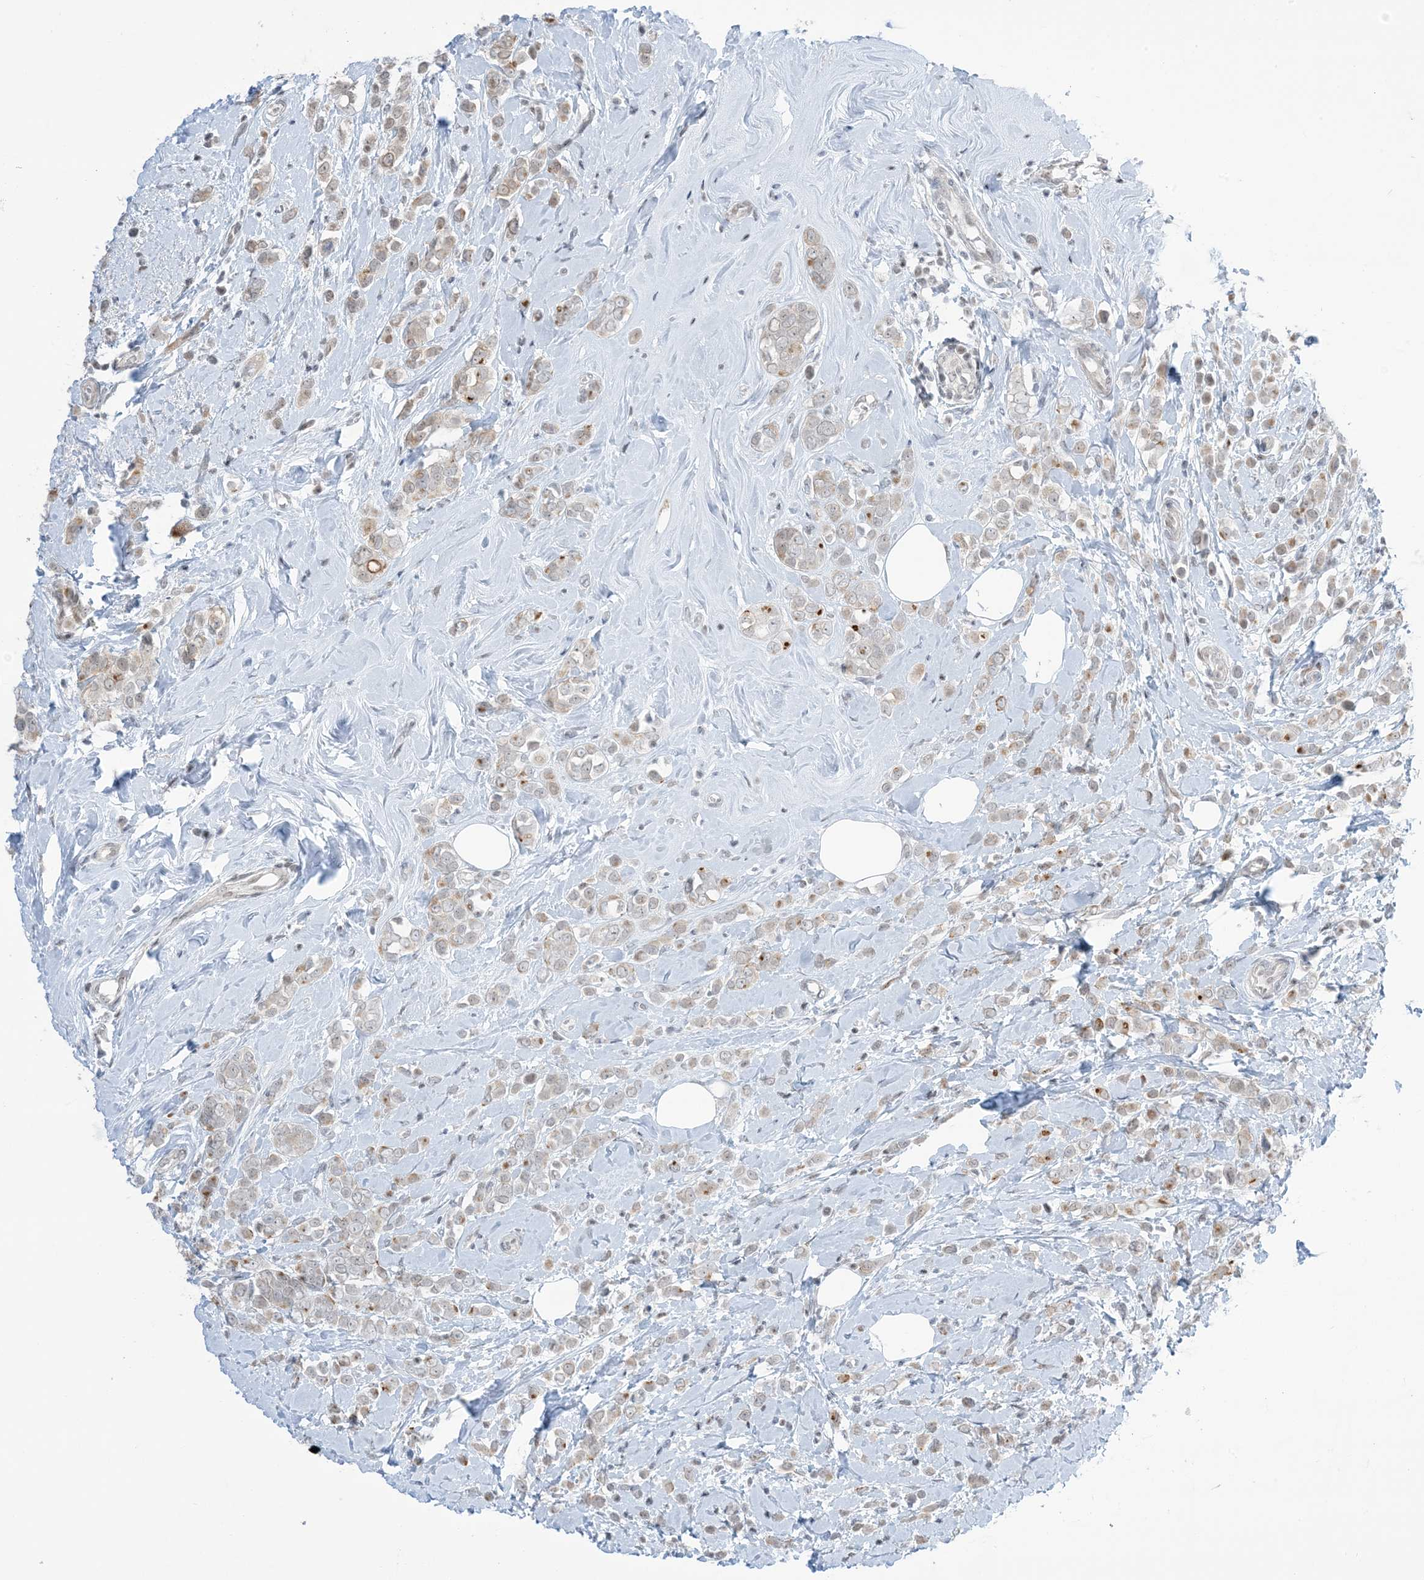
{"staining": {"intensity": "weak", "quantity": "25%-75%", "location": "cytoplasmic/membranous"}, "tissue": "breast cancer", "cell_type": "Tumor cells", "image_type": "cancer", "snomed": [{"axis": "morphology", "description": "Lobular carcinoma"}, {"axis": "topography", "description": "Breast"}], "caption": "Breast lobular carcinoma stained with a brown dye shows weak cytoplasmic/membranous positive staining in about 25%-75% of tumor cells.", "gene": "TFPT", "patient": {"sex": "female", "age": 47}}